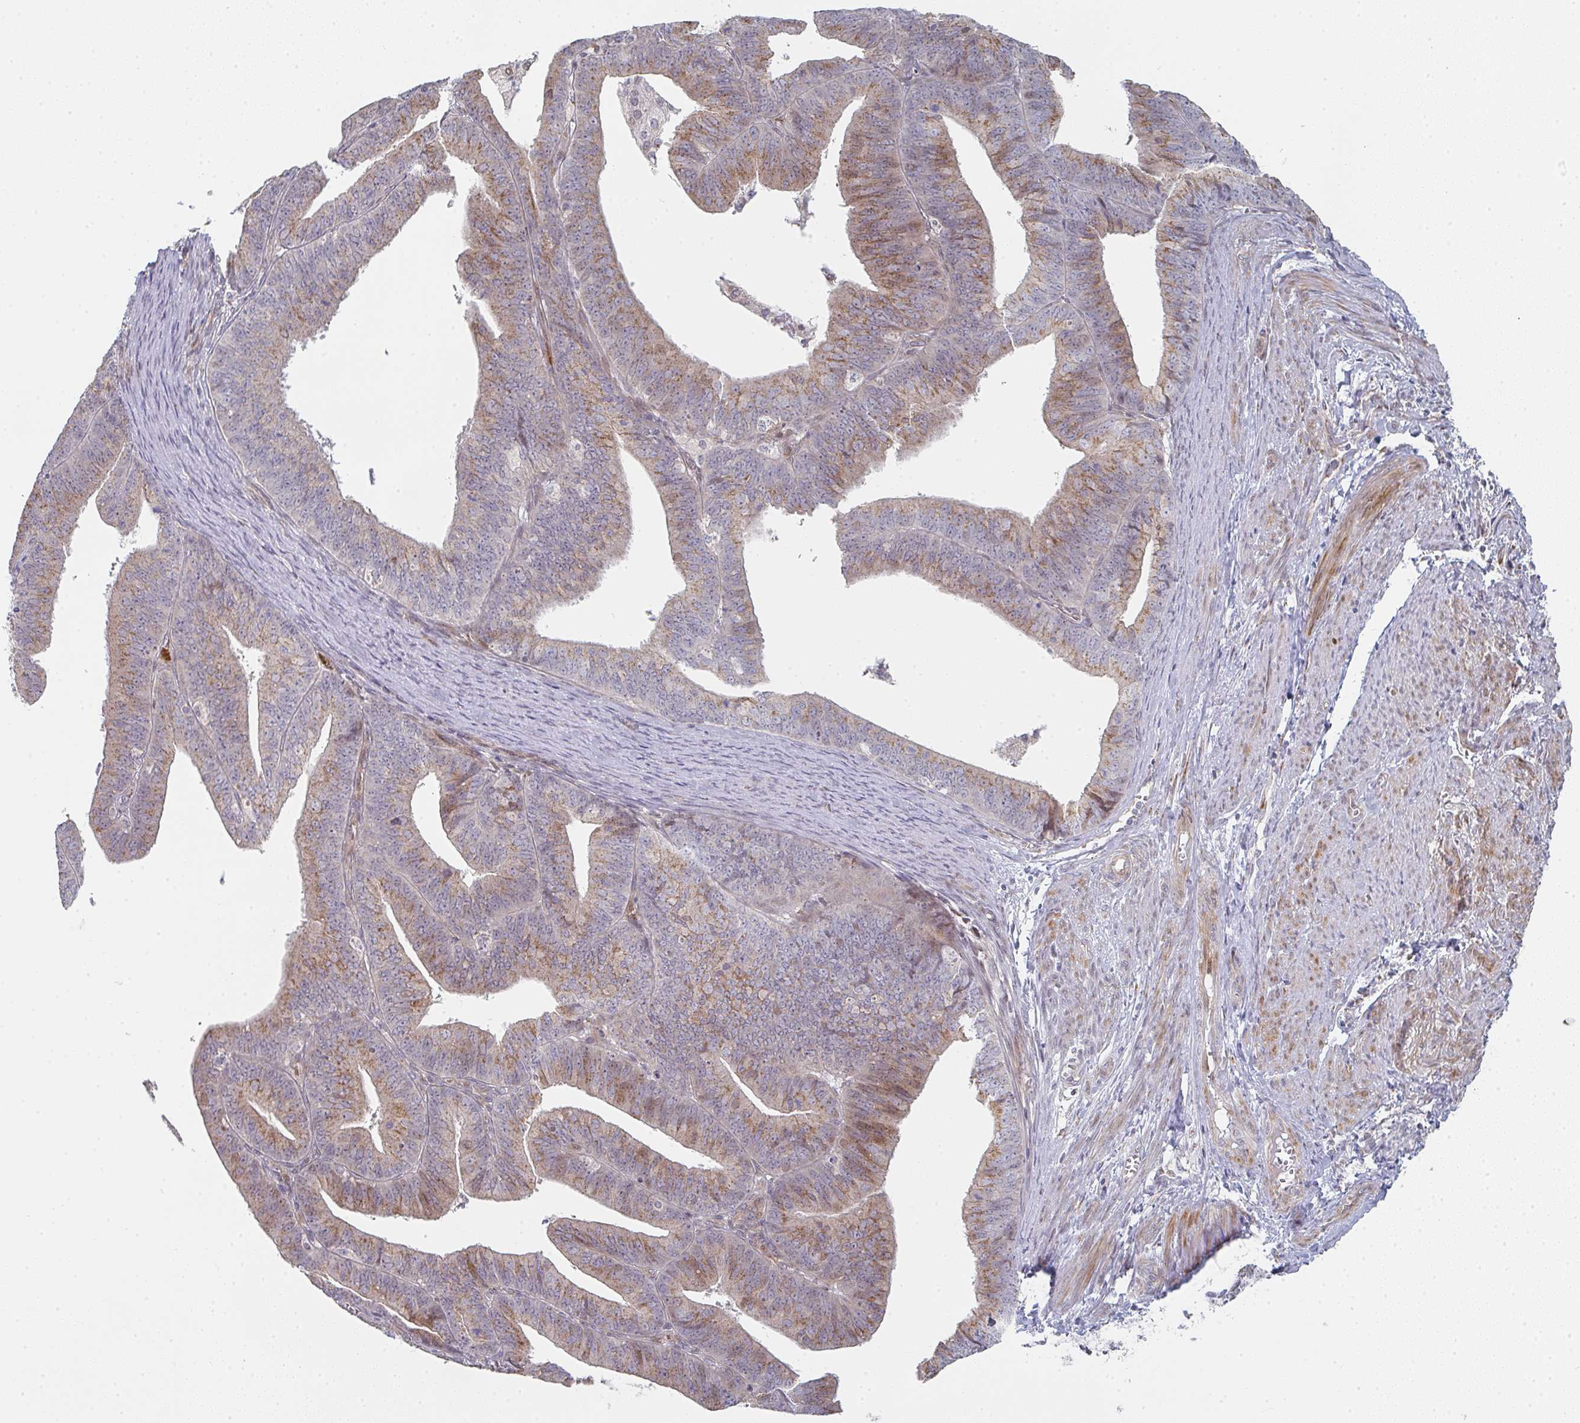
{"staining": {"intensity": "moderate", "quantity": "25%-75%", "location": "cytoplasmic/membranous"}, "tissue": "endometrial cancer", "cell_type": "Tumor cells", "image_type": "cancer", "snomed": [{"axis": "morphology", "description": "Adenocarcinoma, NOS"}, {"axis": "topography", "description": "Endometrium"}], "caption": "Brown immunohistochemical staining in human endometrial cancer (adenocarcinoma) exhibits moderate cytoplasmic/membranous positivity in about 25%-75% of tumor cells. (brown staining indicates protein expression, while blue staining denotes nuclei).", "gene": "ZNF526", "patient": {"sex": "female", "age": 73}}